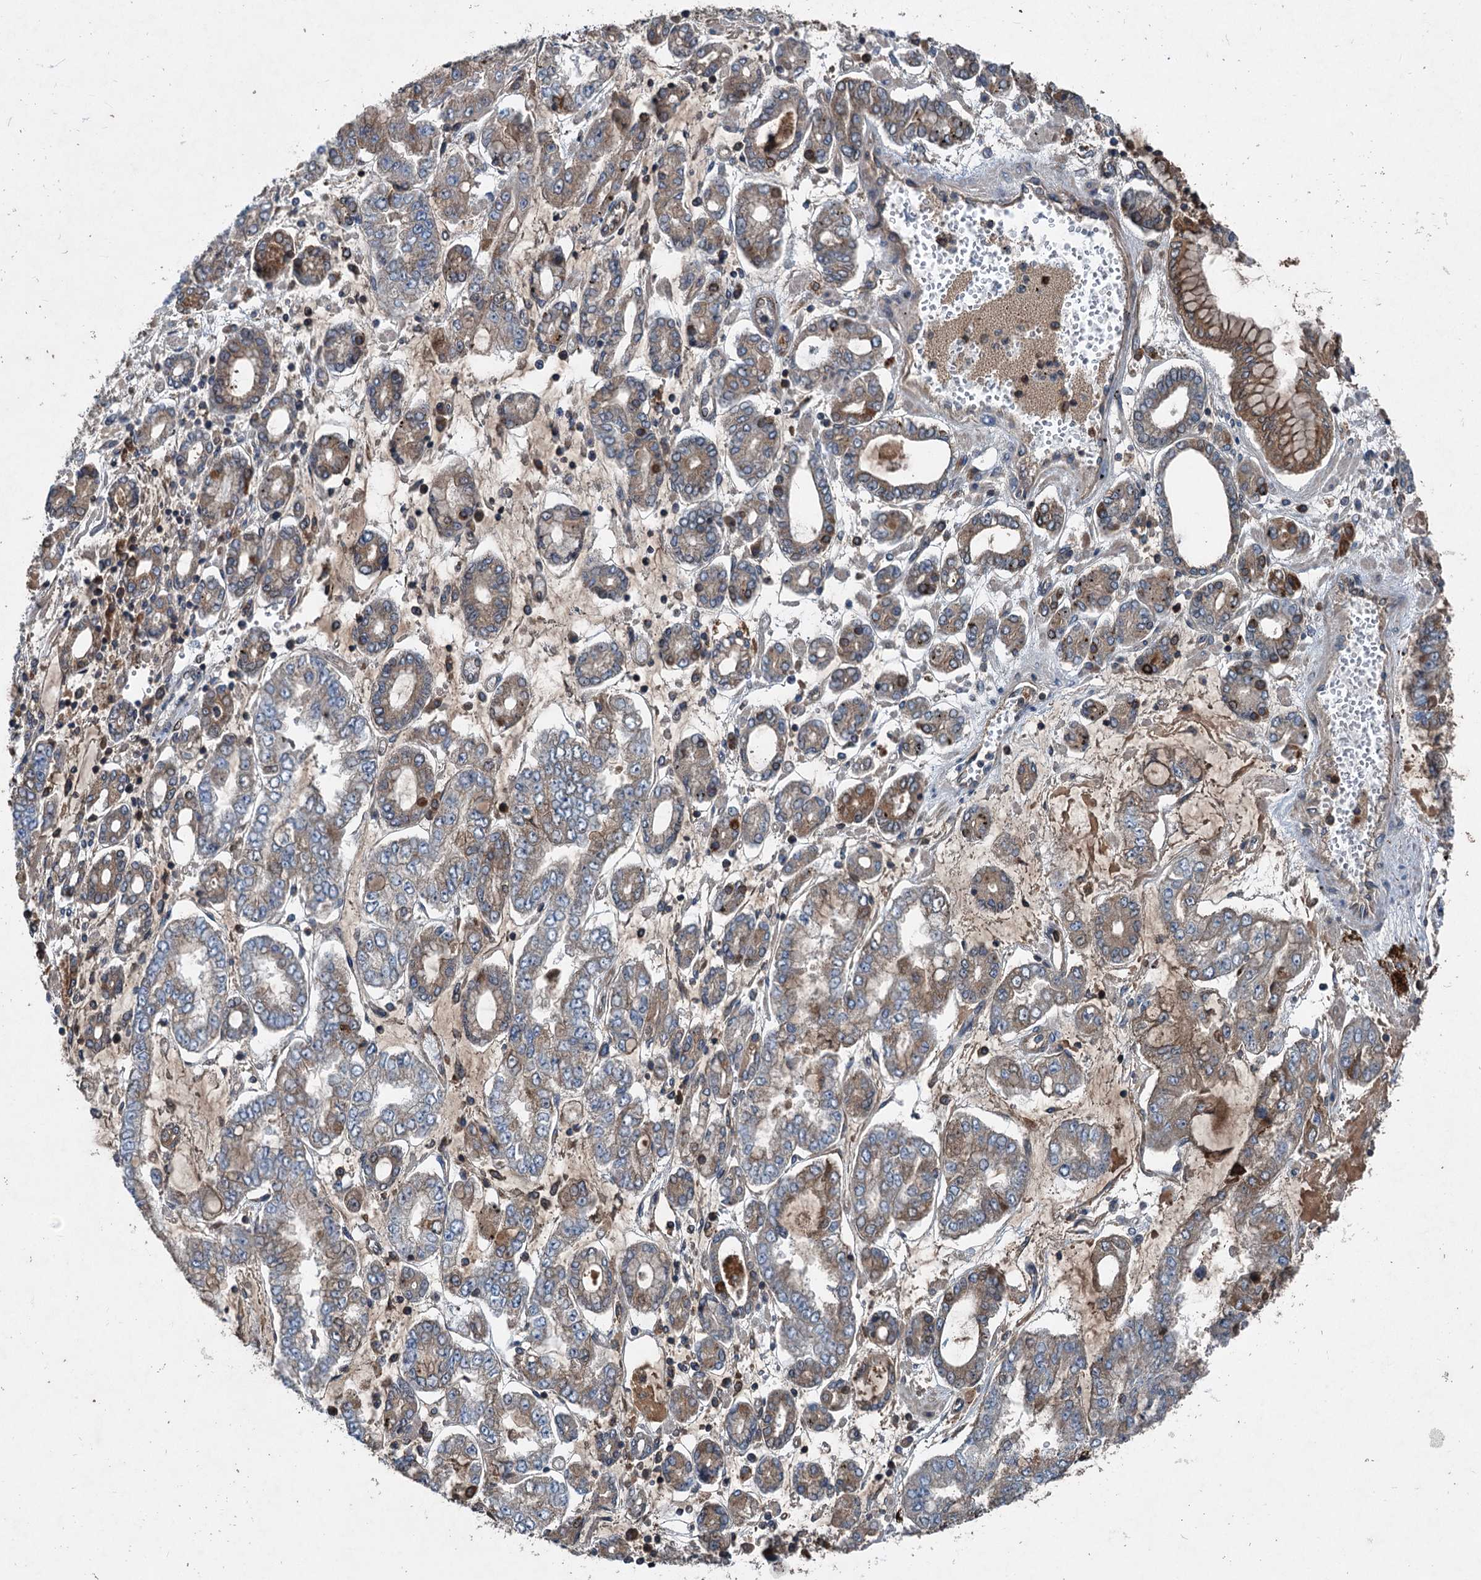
{"staining": {"intensity": "weak", "quantity": "25%-75%", "location": "cytoplasmic/membranous"}, "tissue": "stomach cancer", "cell_type": "Tumor cells", "image_type": "cancer", "snomed": [{"axis": "morphology", "description": "Adenocarcinoma, NOS"}, {"axis": "topography", "description": "Stomach"}], "caption": "Stomach adenocarcinoma stained with DAB (3,3'-diaminobenzidine) immunohistochemistry exhibits low levels of weak cytoplasmic/membranous expression in approximately 25%-75% of tumor cells. Immunohistochemistry (ihc) stains the protein in brown and the nuclei are stained blue.", "gene": "TAPBPL", "patient": {"sex": "male", "age": 76}}